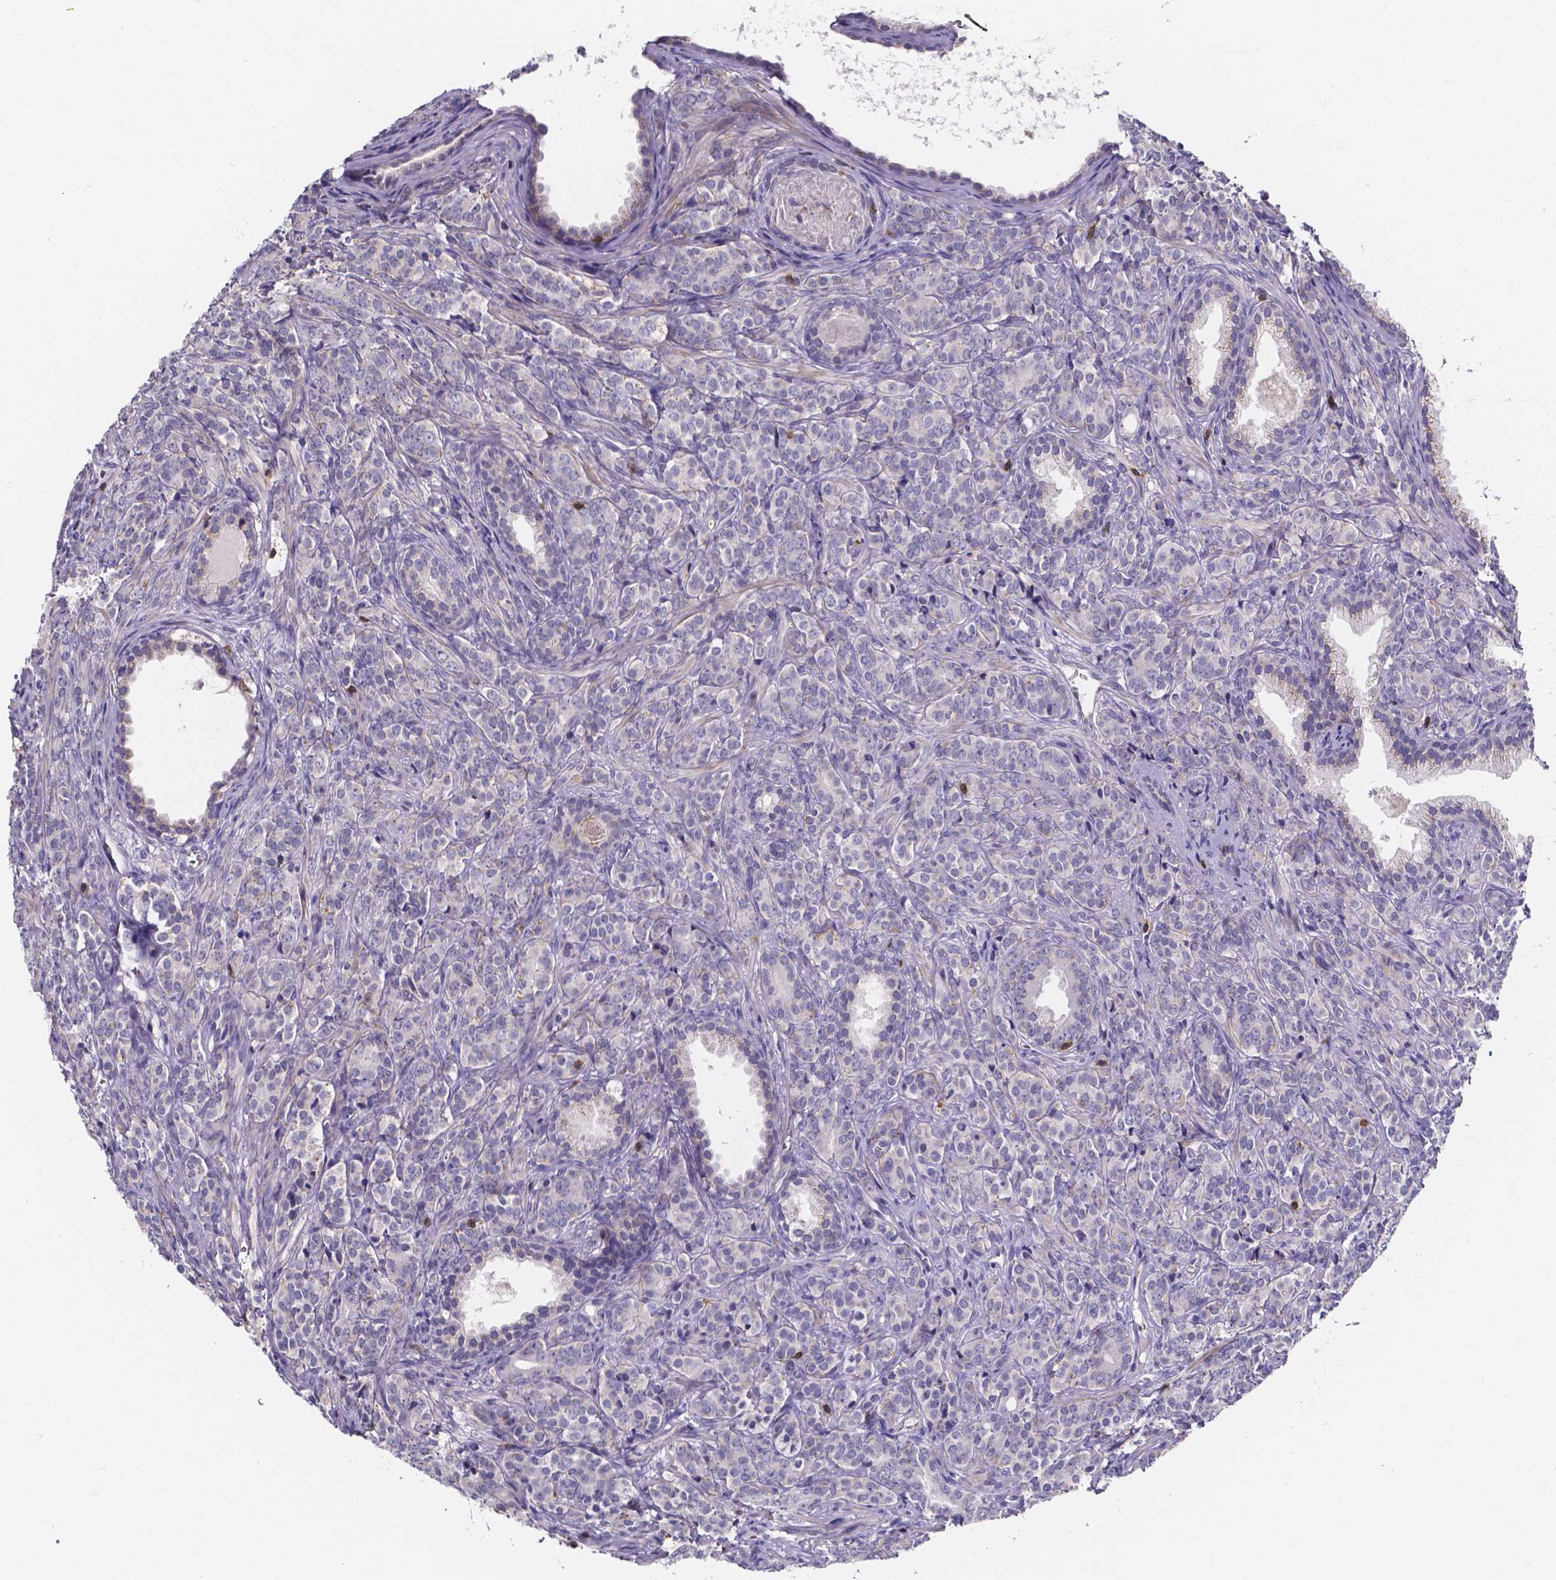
{"staining": {"intensity": "negative", "quantity": "none", "location": "none"}, "tissue": "prostate cancer", "cell_type": "Tumor cells", "image_type": "cancer", "snomed": [{"axis": "morphology", "description": "Adenocarcinoma, High grade"}, {"axis": "topography", "description": "Prostate"}], "caption": "Histopathology image shows no significant protein expression in tumor cells of adenocarcinoma (high-grade) (prostate).", "gene": "THEMIS", "patient": {"sex": "male", "age": 84}}